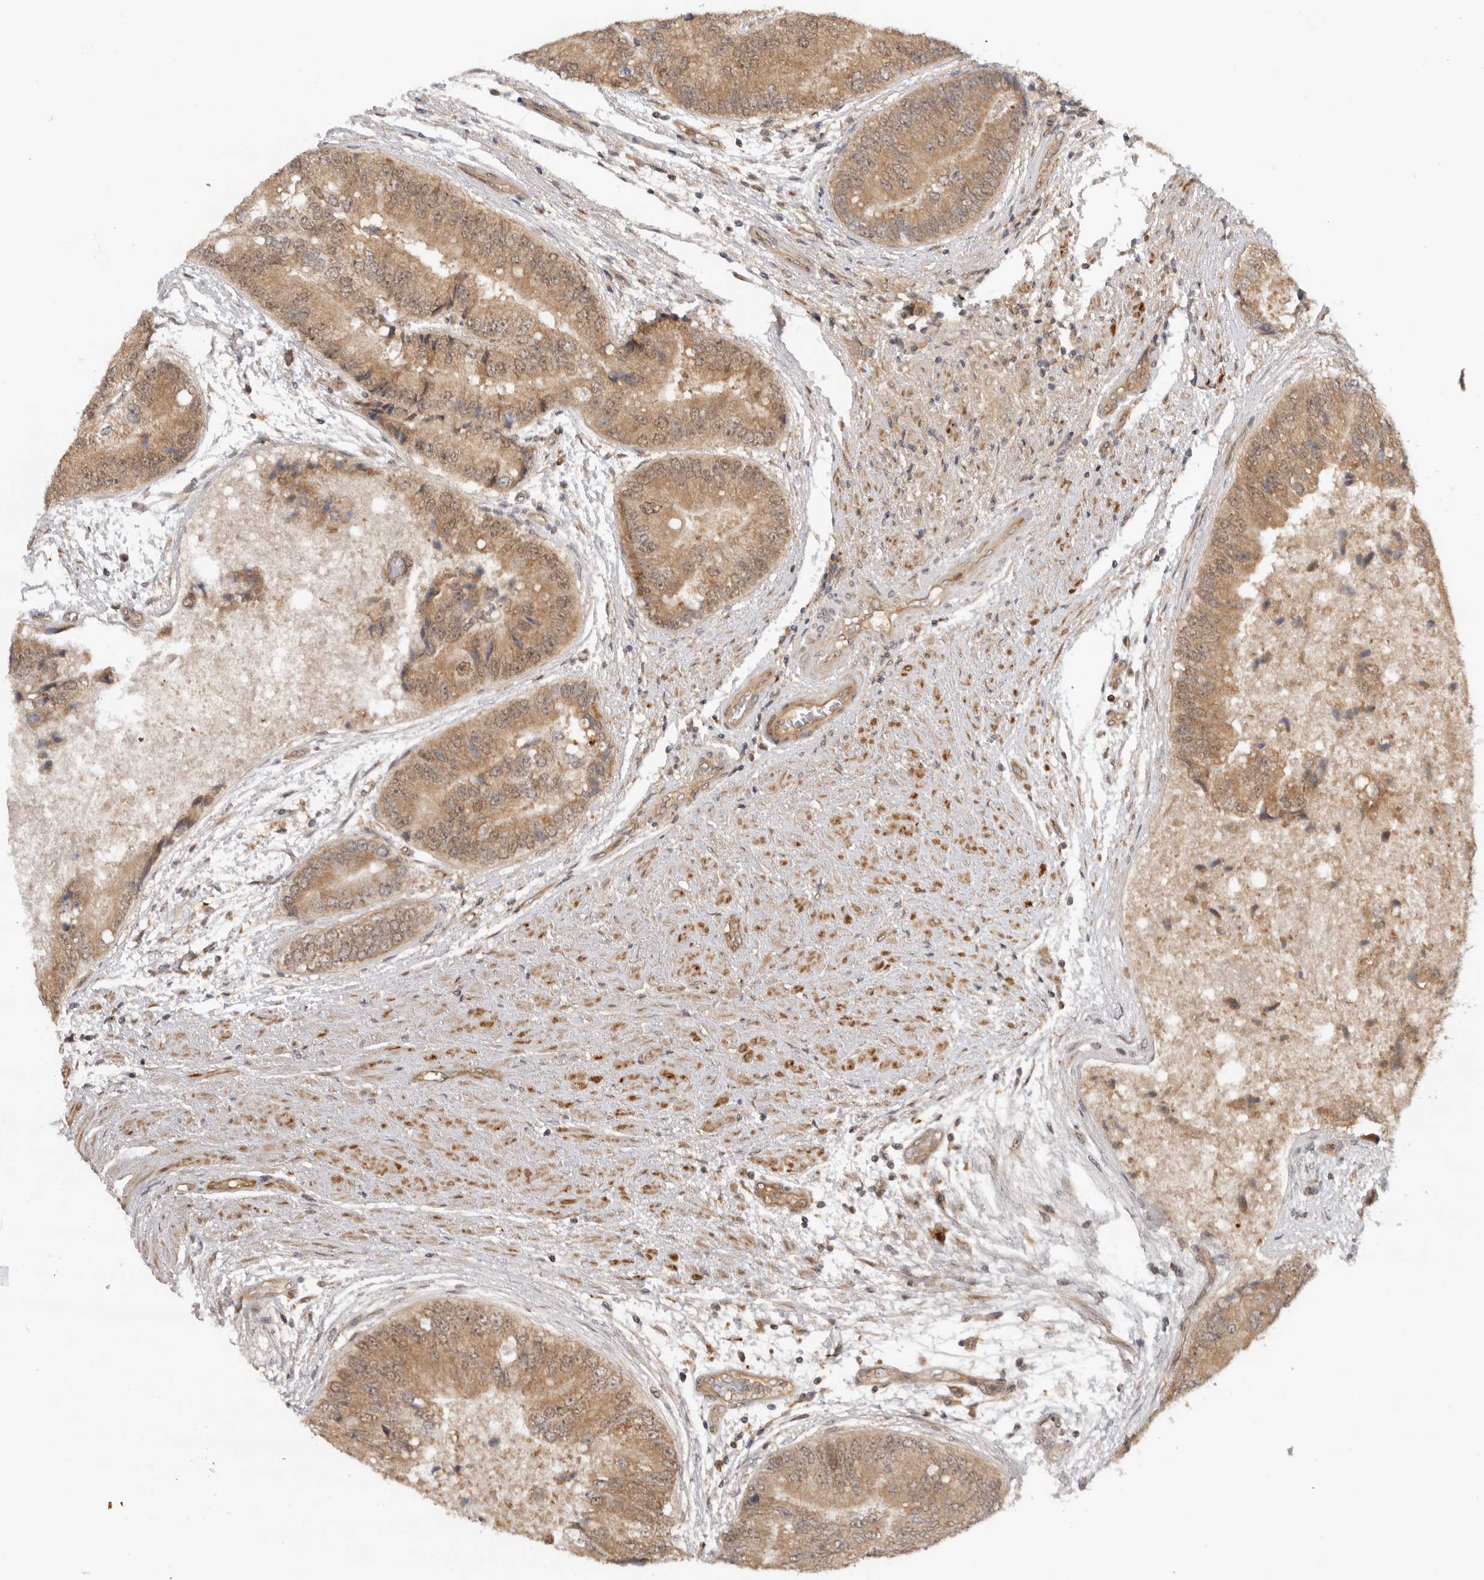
{"staining": {"intensity": "moderate", "quantity": ">75%", "location": "cytoplasmic/membranous"}, "tissue": "prostate cancer", "cell_type": "Tumor cells", "image_type": "cancer", "snomed": [{"axis": "morphology", "description": "Adenocarcinoma, High grade"}, {"axis": "topography", "description": "Prostate"}], "caption": "This histopathology image exhibits prostate cancer stained with immunohistochemistry to label a protein in brown. The cytoplasmic/membranous of tumor cells show moderate positivity for the protein. Nuclei are counter-stained blue.", "gene": "DCAF8", "patient": {"sex": "male", "age": 70}}